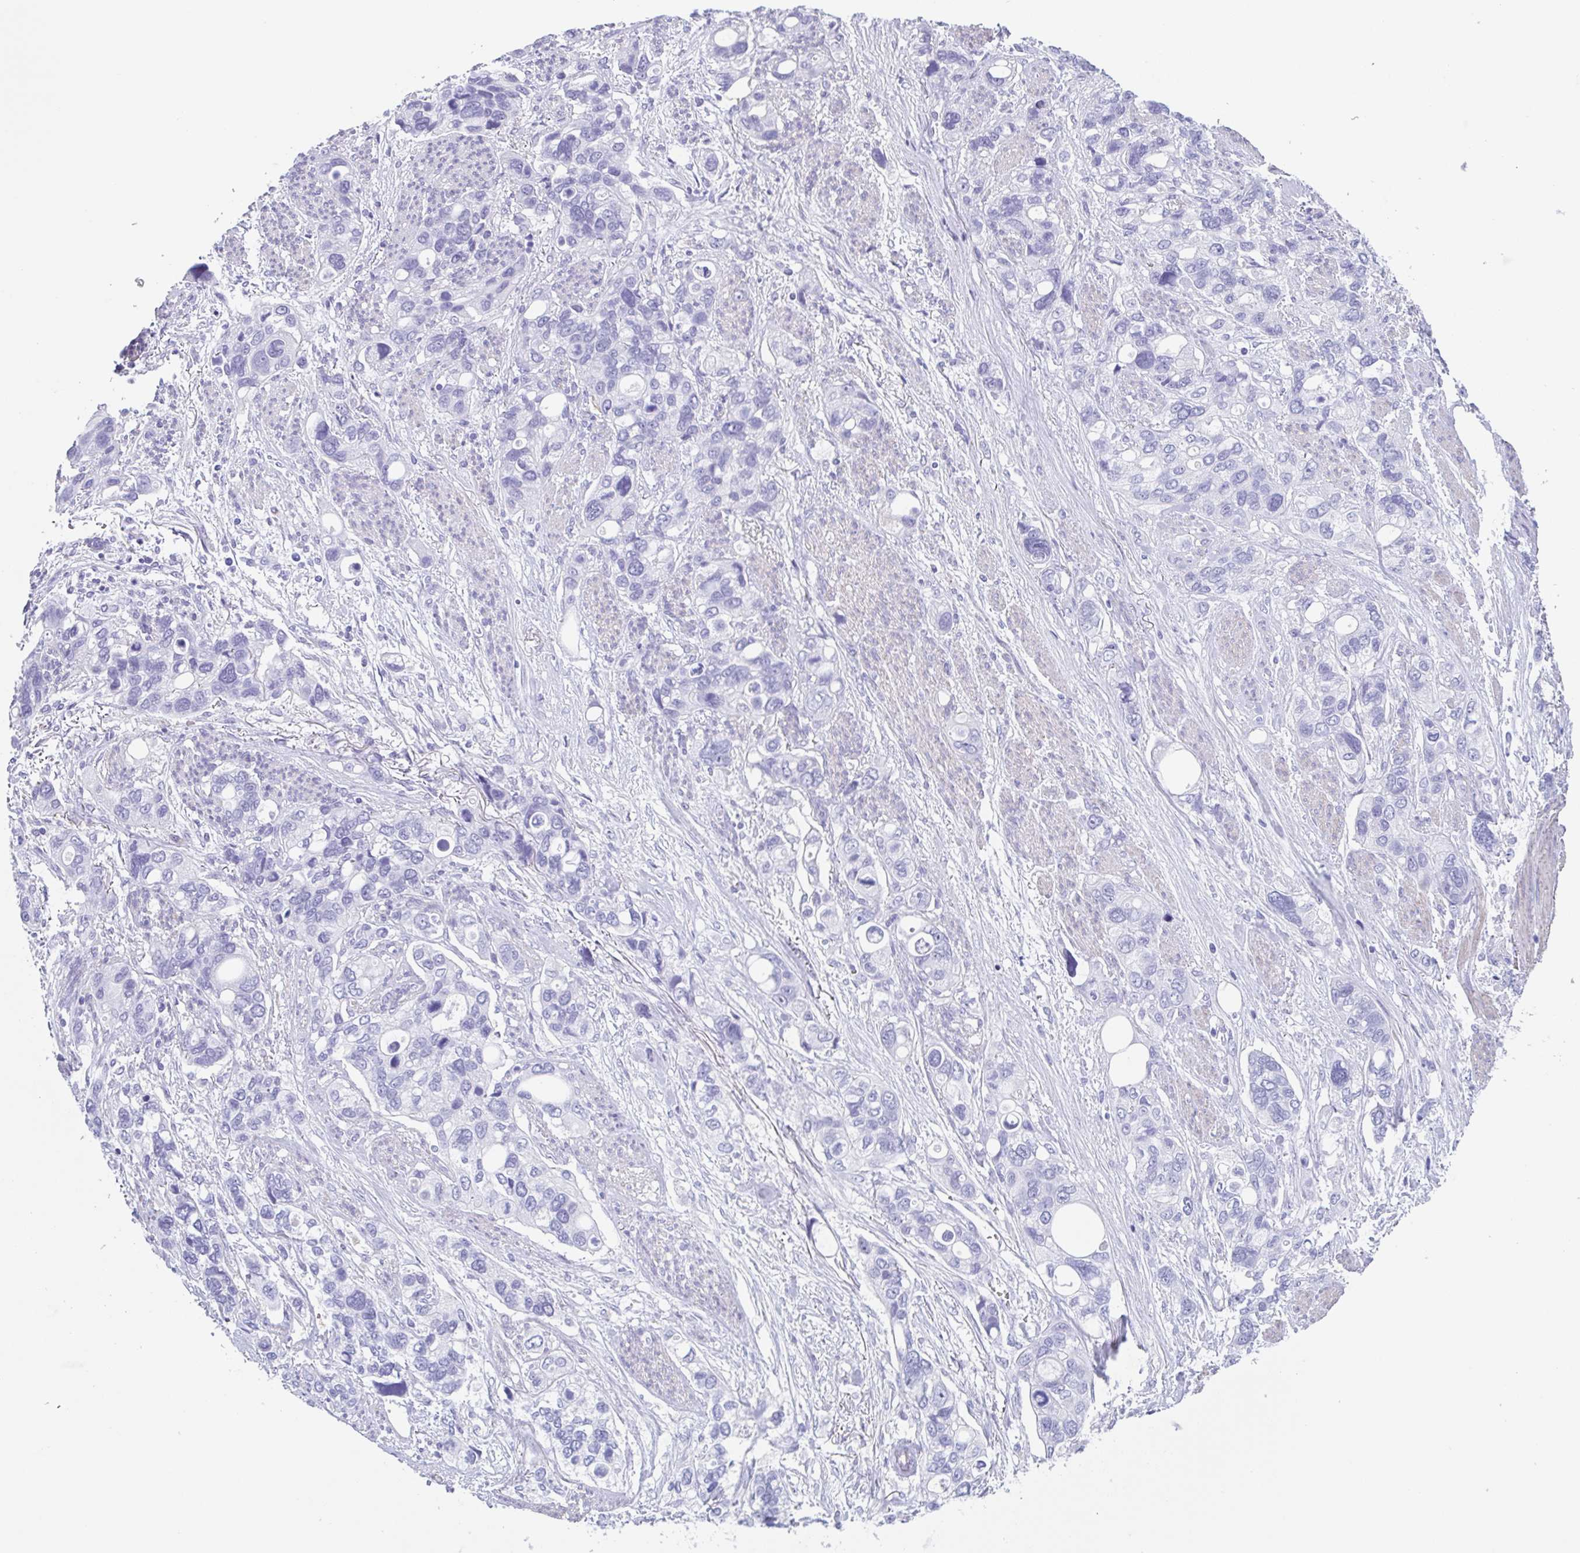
{"staining": {"intensity": "negative", "quantity": "none", "location": "none"}, "tissue": "stomach cancer", "cell_type": "Tumor cells", "image_type": "cancer", "snomed": [{"axis": "morphology", "description": "Adenocarcinoma, NOS"}, {"axis": "topography", "description": "Stomach, upper"}], "caption": "Tumor cells show no significant positivity in stomach cancer.", "gene": "TAGLN3", "patient": {"sex": "female", "age": 81}}